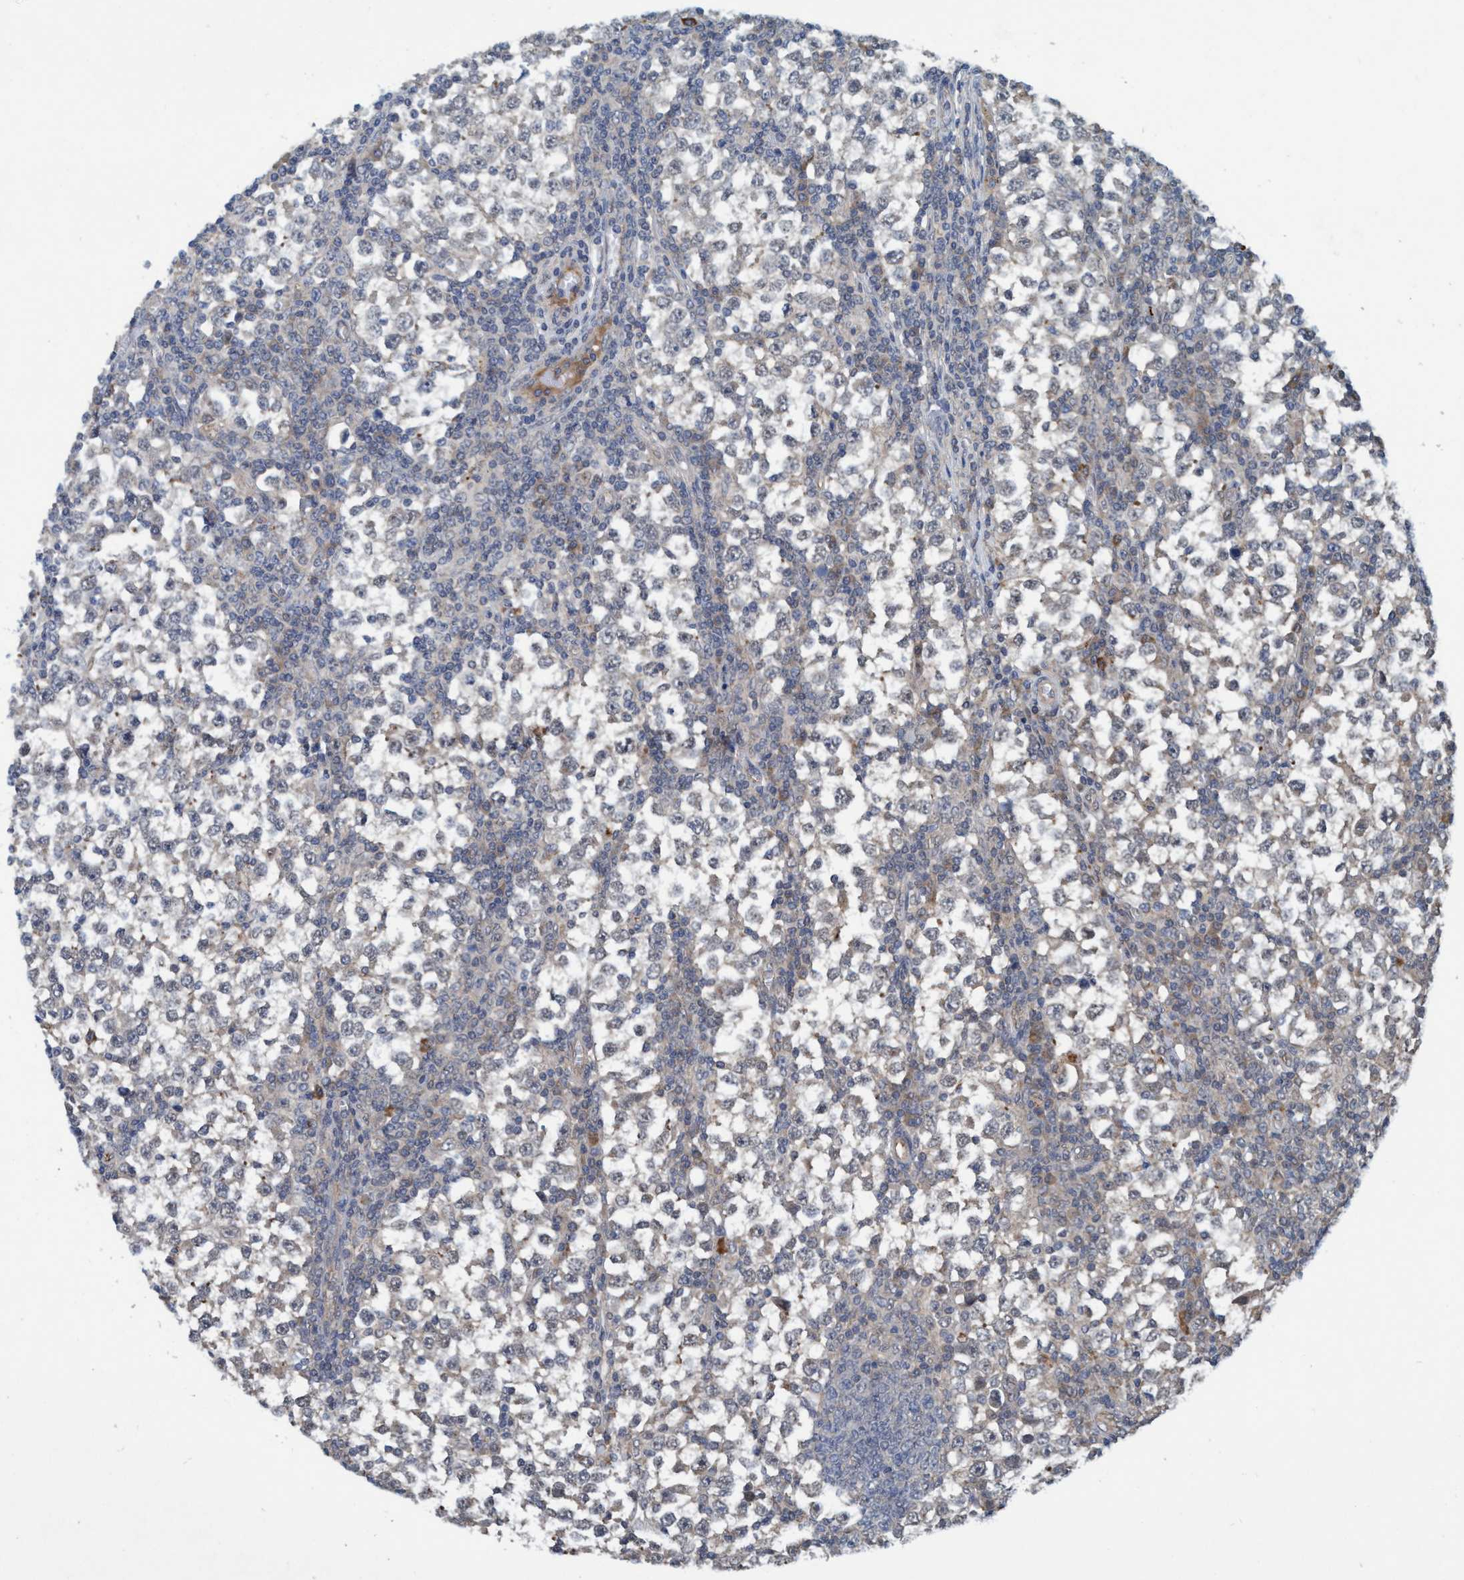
{"staining": {"intensity": "weak", "quantity": "25%-75%", "location": "cytoplasmic/membranous"}, "tissue": "testis cancer", "cell_type": "Tumor cells", "image_type": "cancer", "snomed": [{"axis": "morphology", "description": "Seminoma, NOS"}, {"axis": "topography", "description": "Testis"}], "caption": "This is a micrograph of immunohistochemistry (IHC) staining of seminoma (testis), which shows weak positivity in the cytoplasmic/membranous of tumor cells.", "gene": "TRIM65", "patient": {"sex": "male", "age": 65}}